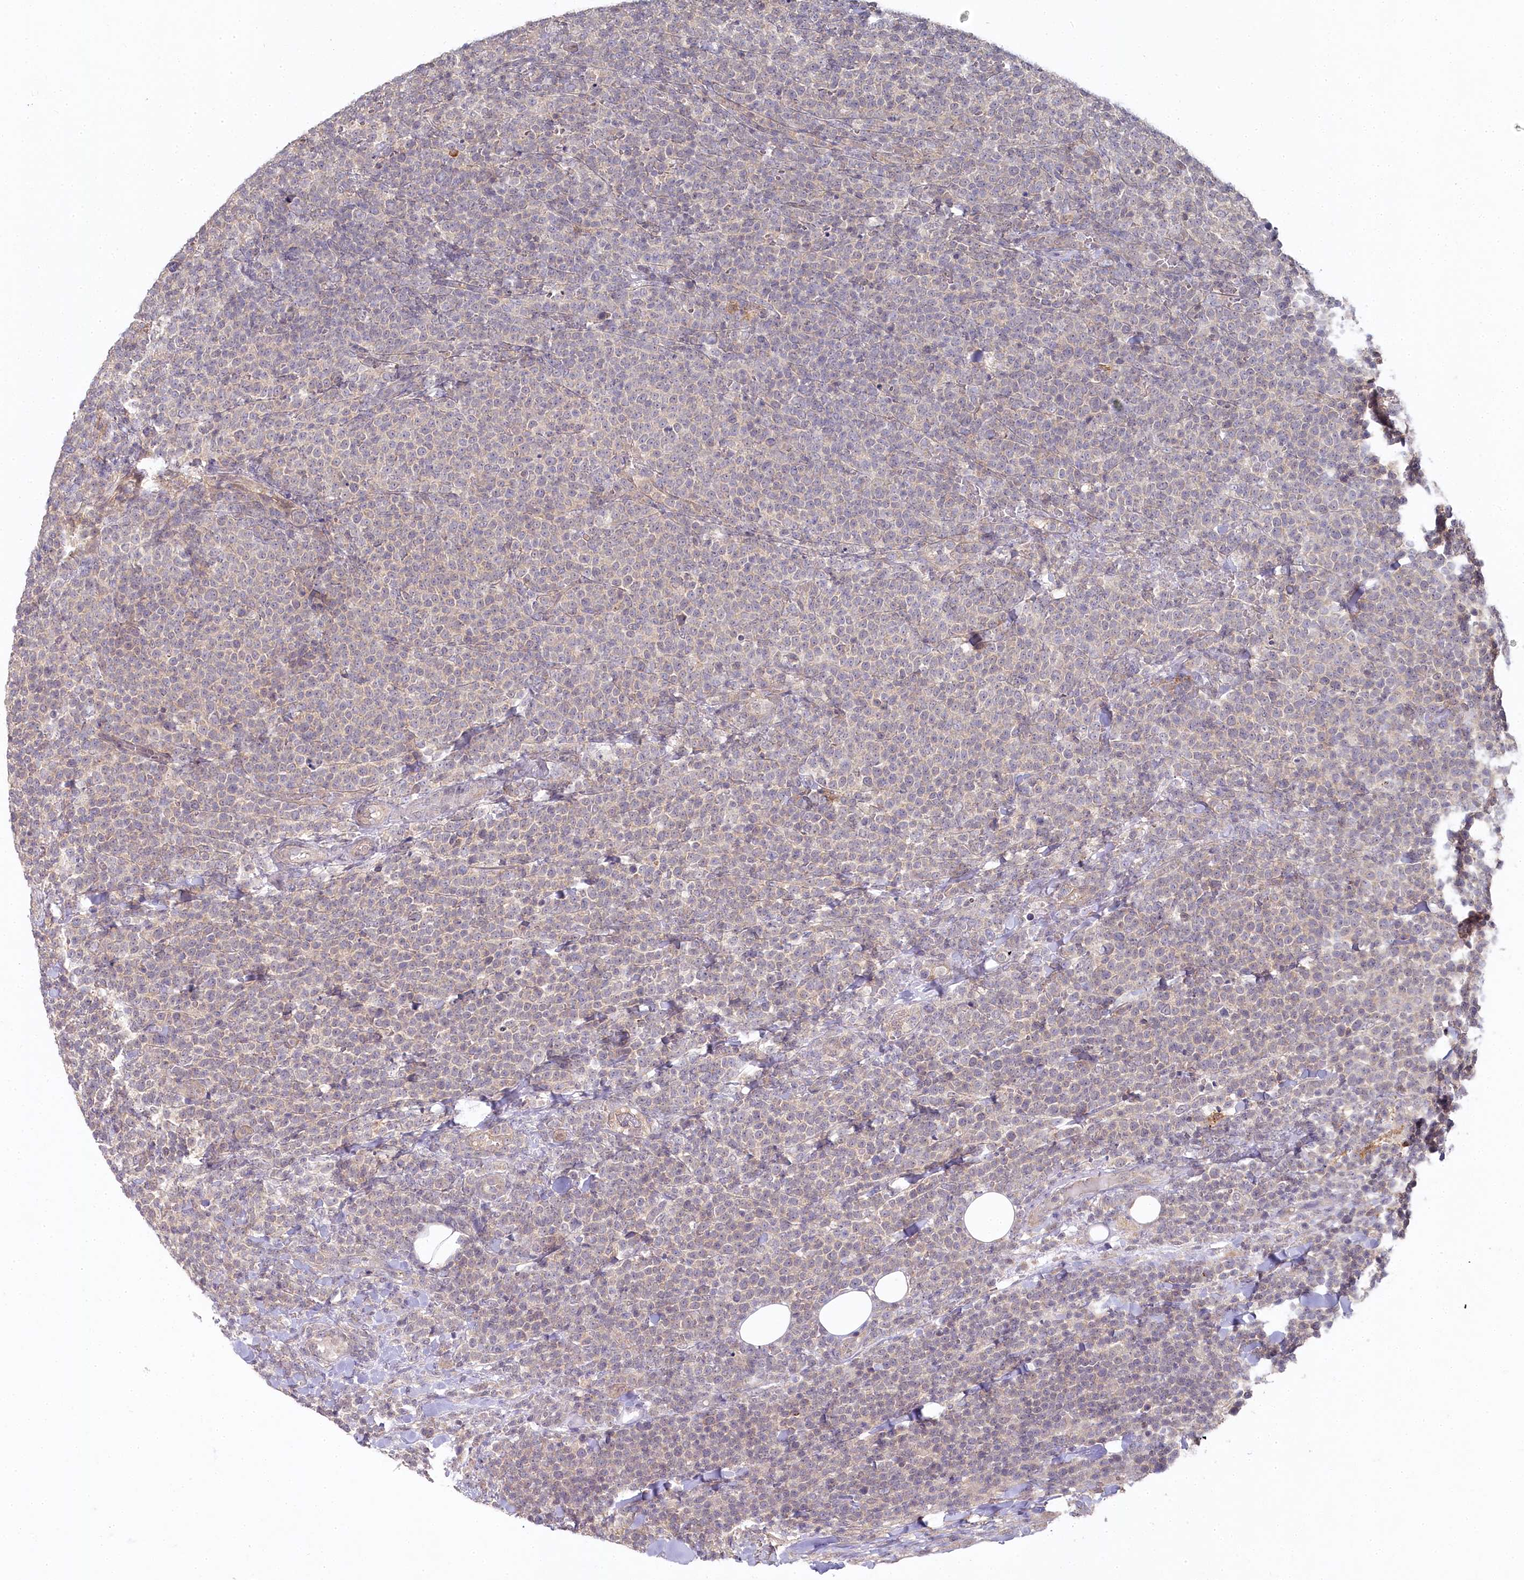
{"staining": {"intensity": "negative", "quantity": "none", "location": "none"}, "tissue": "lymphoma", "cell_type": "Tumor cells", "image_type": "cancer", "snomed": [{"axis": "morphology", "description": "Malignant lymphoma, non-Hodgkin's type, High grade"}, {"axis": "topography", "description": "Lymph node"}], "caption": "The IHC histopathology image has no significant expression in tumor cells of lymphoma tissue.", "gene": "AAMDC", "patient": {"sex": "male", "age": 61}}